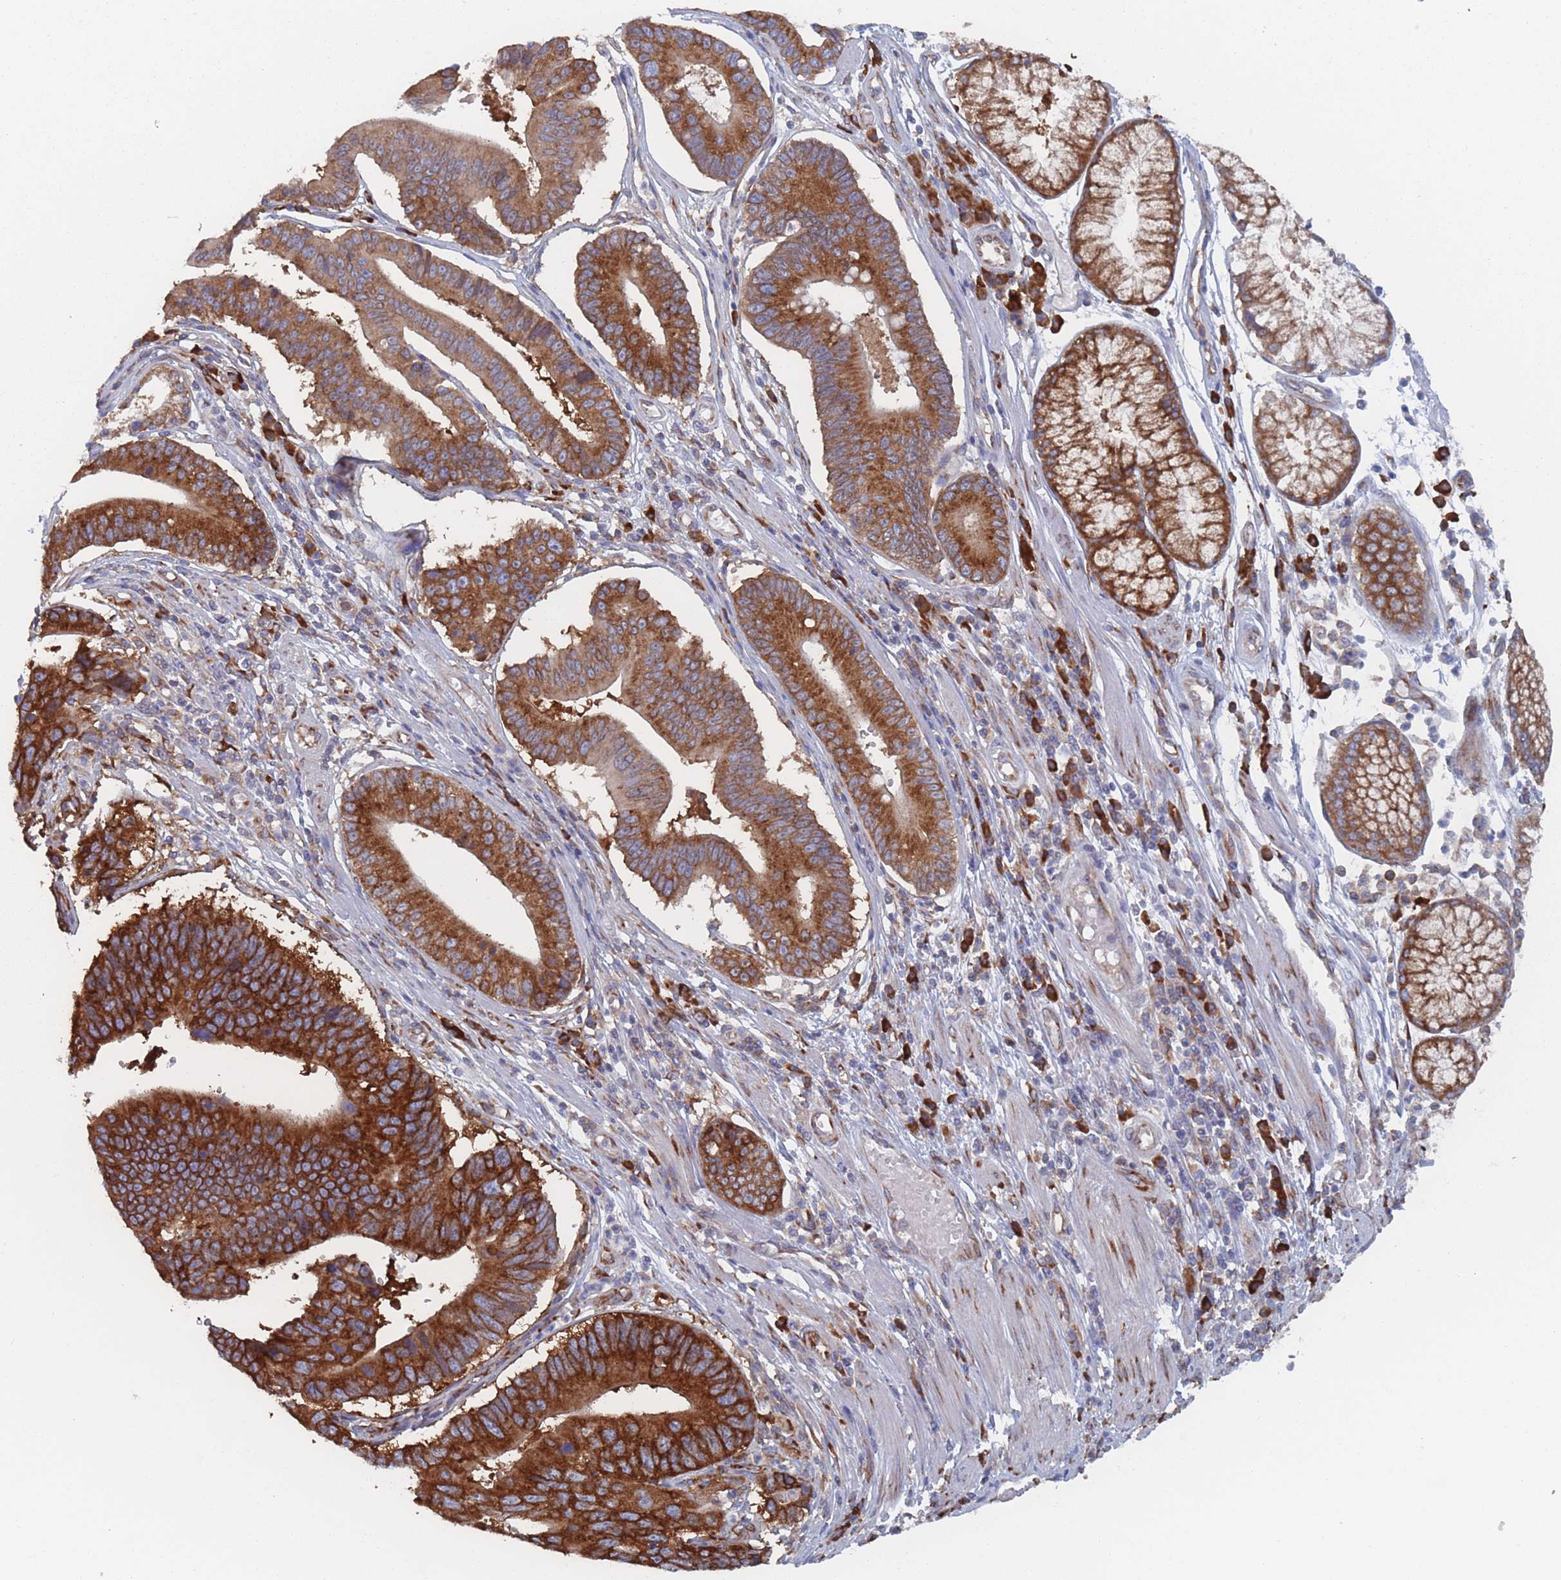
{"staining": {"intensity": "strong", "quantity": ">75%", "location": "cytoplasmic/membranous"}, "tissue": "stomach cancer", "cell_type": "Tumor cells", "image_type": "cancer", "snomed": [{"axis": "morphology", "description": "Adenocarcinoma, NOS"}, {"axis": "topography", "description": "Stomach"}], "caption": "Stomach adenocarcinoma stained with a brown dye exhibits strong cytoplasmic/membranous positive positivity in approximately >75% of tumor cells.", "gene": "EEF1B2", "patient": {"sex": "male", "age": 59}}